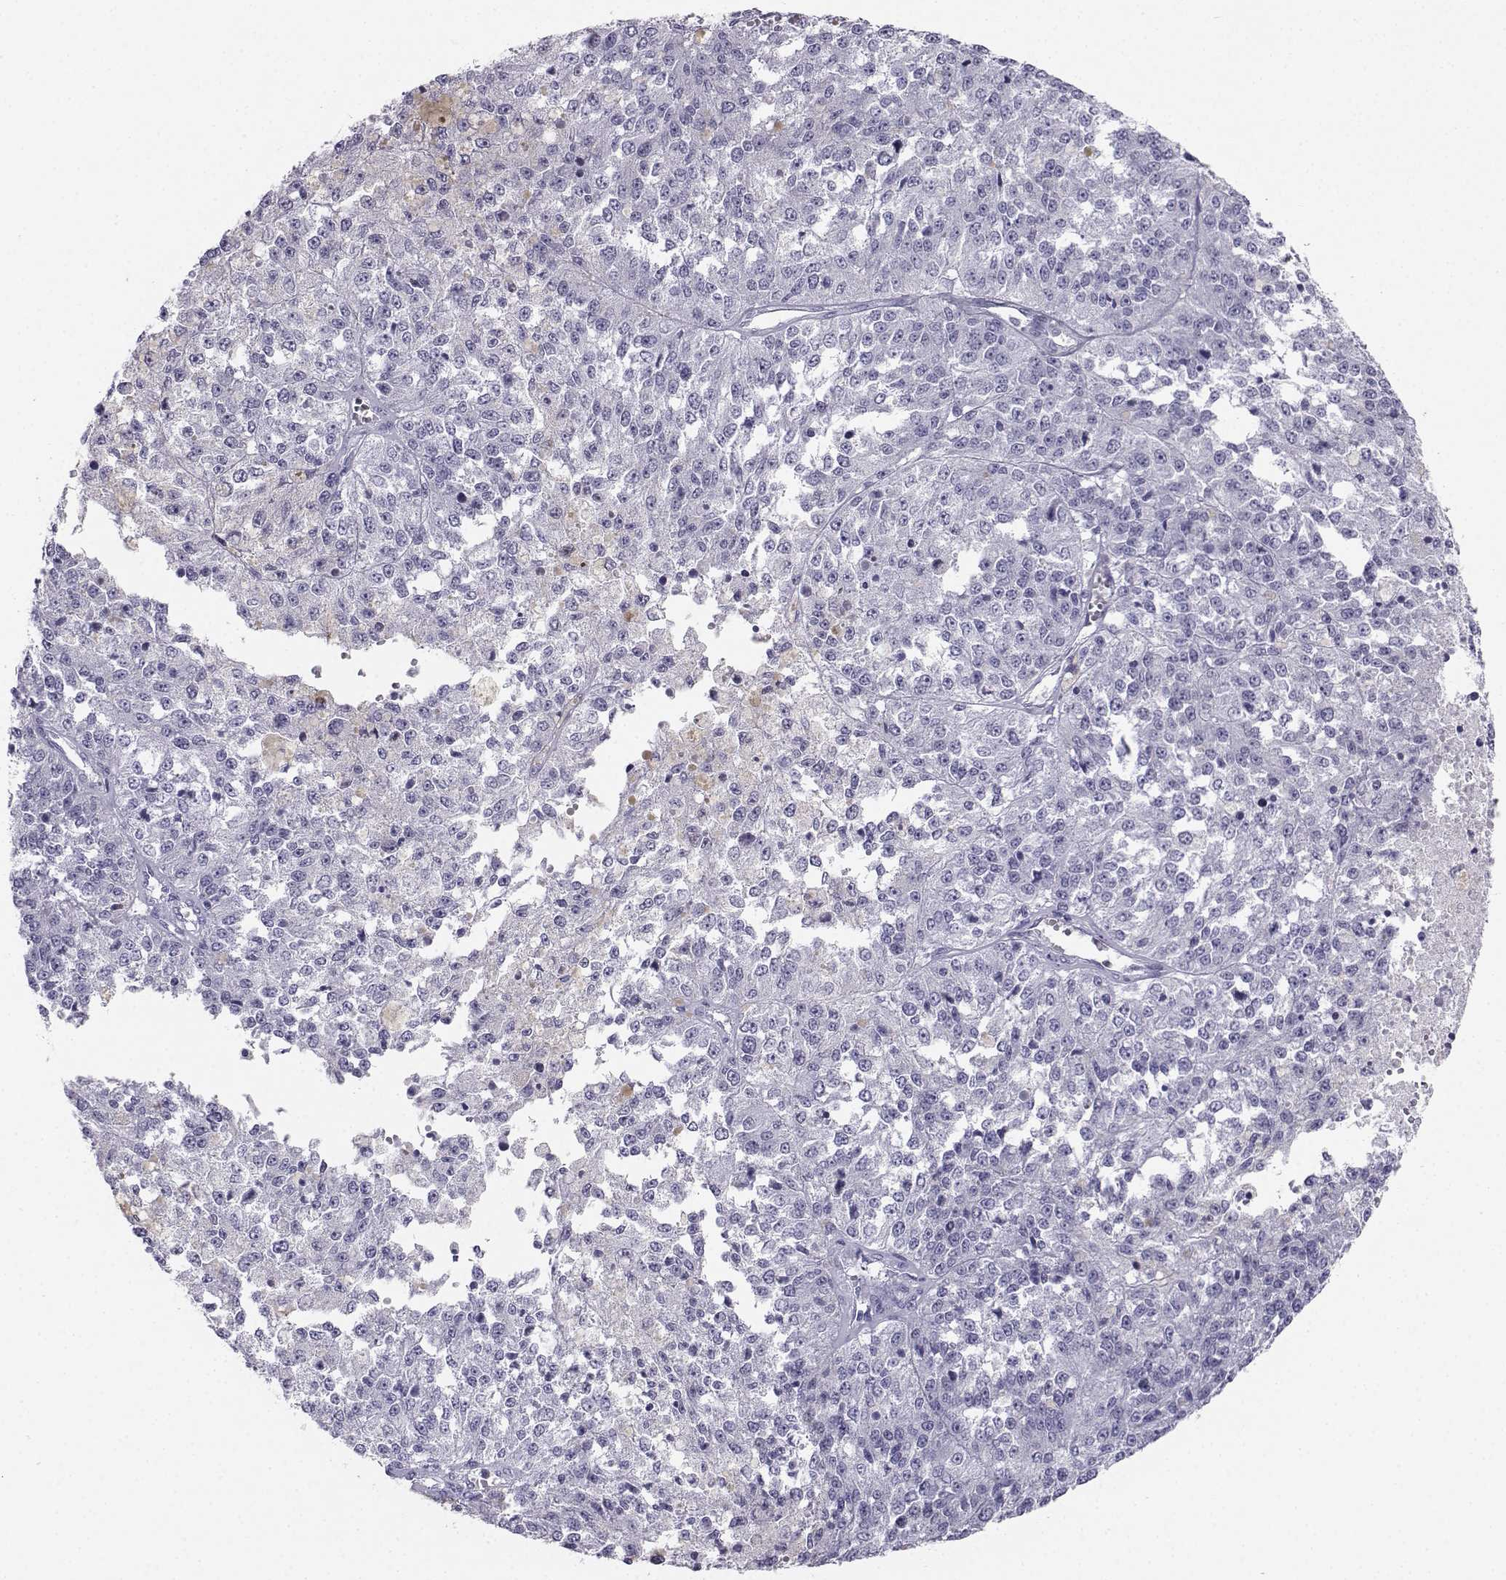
{"staining": {"intensity": "negative", "quantity": "none", "location": "none"}, "tissue": "melanoma", "cell_type": "Tumor cells", "image_type": "cancer", "snomed": [{"axis": "morphology", "description": "Malignant melanoma, Metastatic site"}, {"axis": "topography", "description": "Lymph node"}], "caption": "Tumor cells show no significant protein expression in malignant melanoma (metastatic site). (Immunohistochemistry, brightfield microscopy, high magnification).", "gene": "SST", "patient": {"sex": "female", "age": 64}}